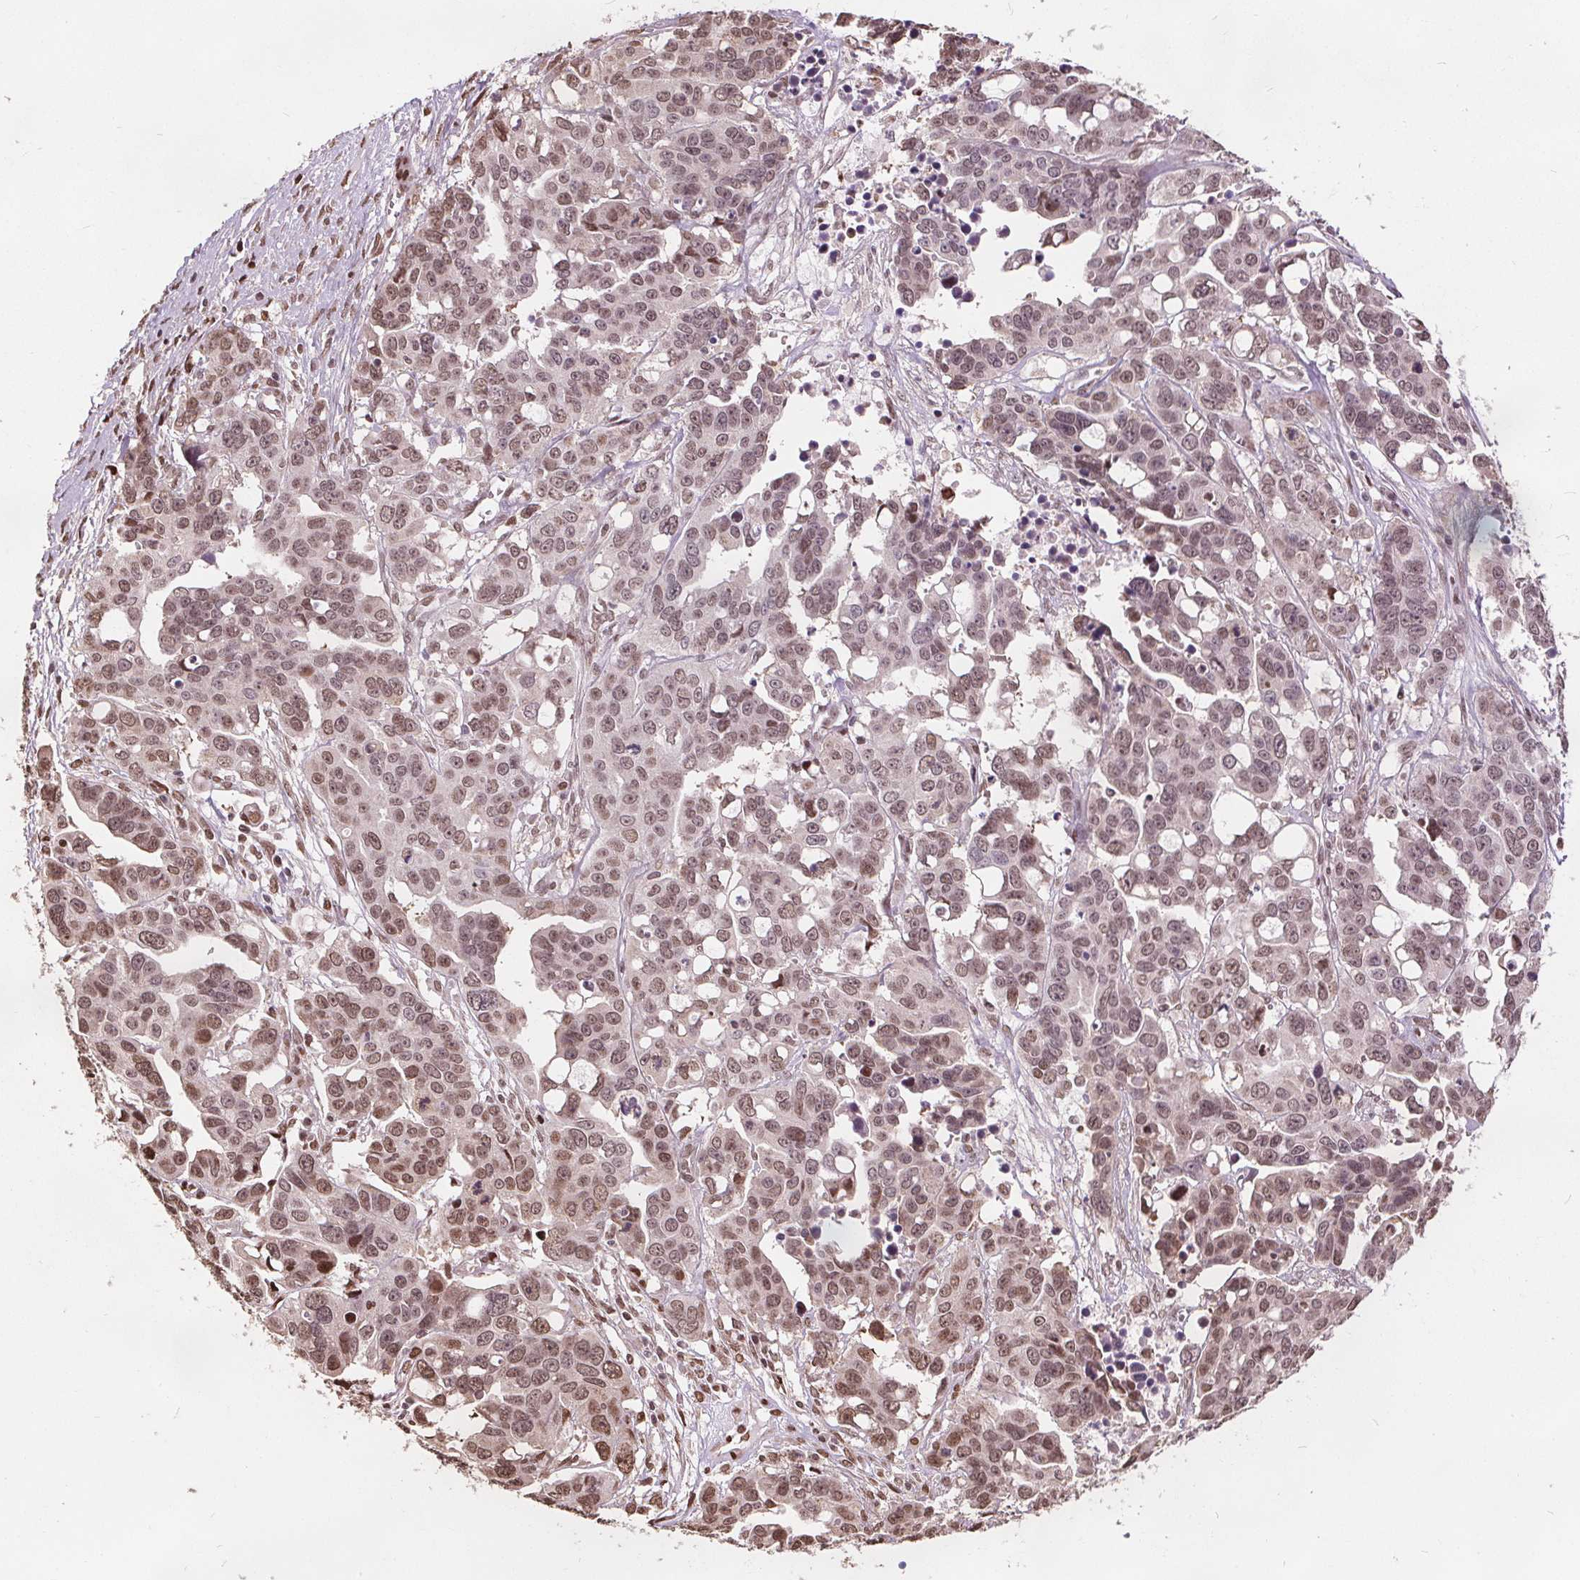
{"staining": {"intensity": "moderate", "quantity": ">75%", "location": "nuclear"}, "tissue": "ovarian cancer", "cell_type": "Tumor cells", "image_type": "cancer", "snomed": [{"axis": "morphology", "description": "Carcinoma, endometroid"}, {"axis": "topography", "description": "Ovary"}], "caption": "Immunohistochemical staining of human ovarian cancer shows medium levels of moderate nuclear protein expression in approximately >75% of tumor cells.", "gene": "ISLR2", "patient": {"sex": "female", "age": 78}}